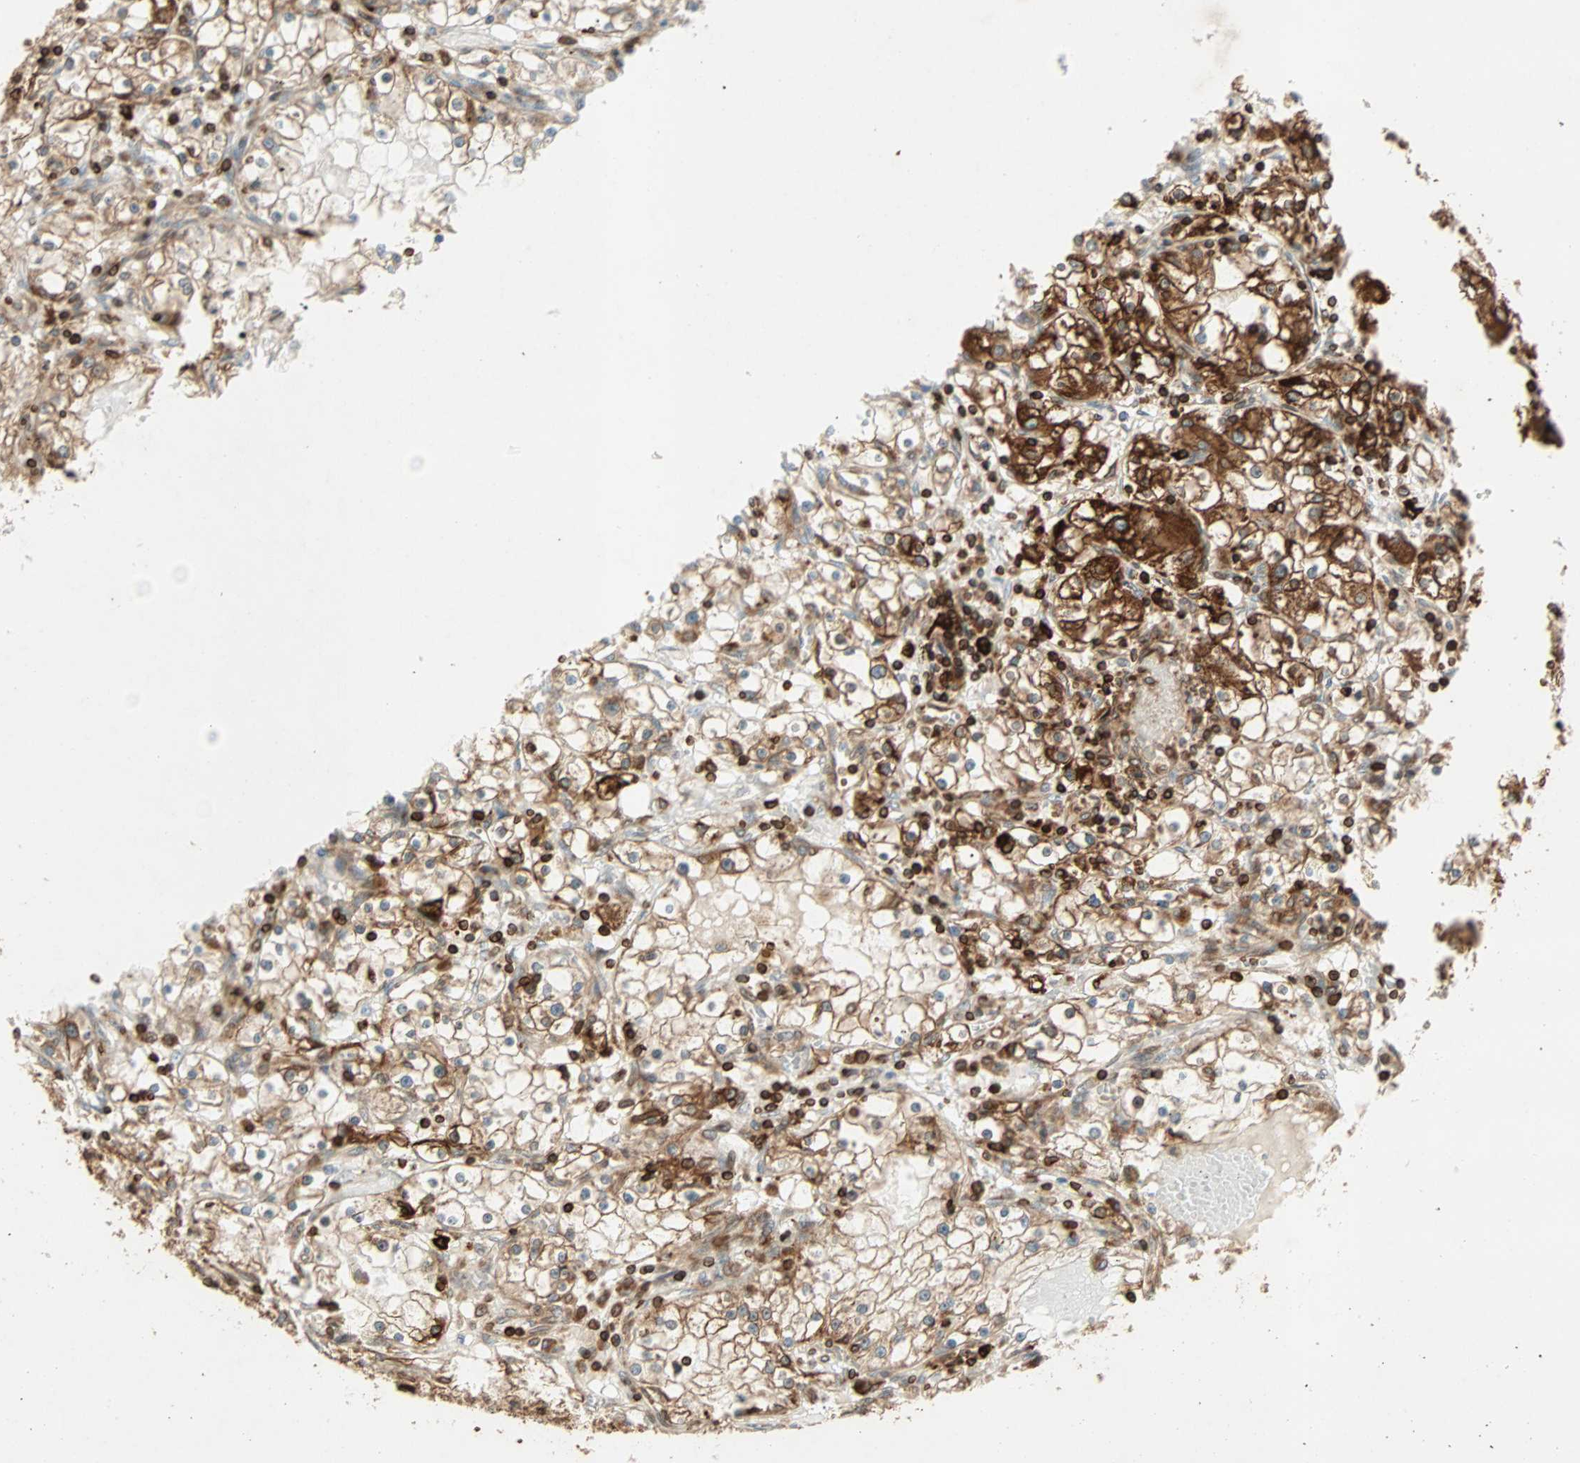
{"staining": {"intensity": "moderate", "quantity": ">75%", "location": "cytoplasmic/membranous"}, "tissue": "renal cancer", "cell_type": "Tumor cells", "image_type": "cancer", "snomed": [{"axis": "morphology", "description": "Adenocarcinoma, NOS"}, {"axis": "topography", "description": "Kidney"}], "caption": "Human renal cancer (adenocarcinoma) stained with a protein marker demonstrates moderate staining in tumor cells.", "gene": "TAPBP", "patient": {"sex": "male", "age": 56}}